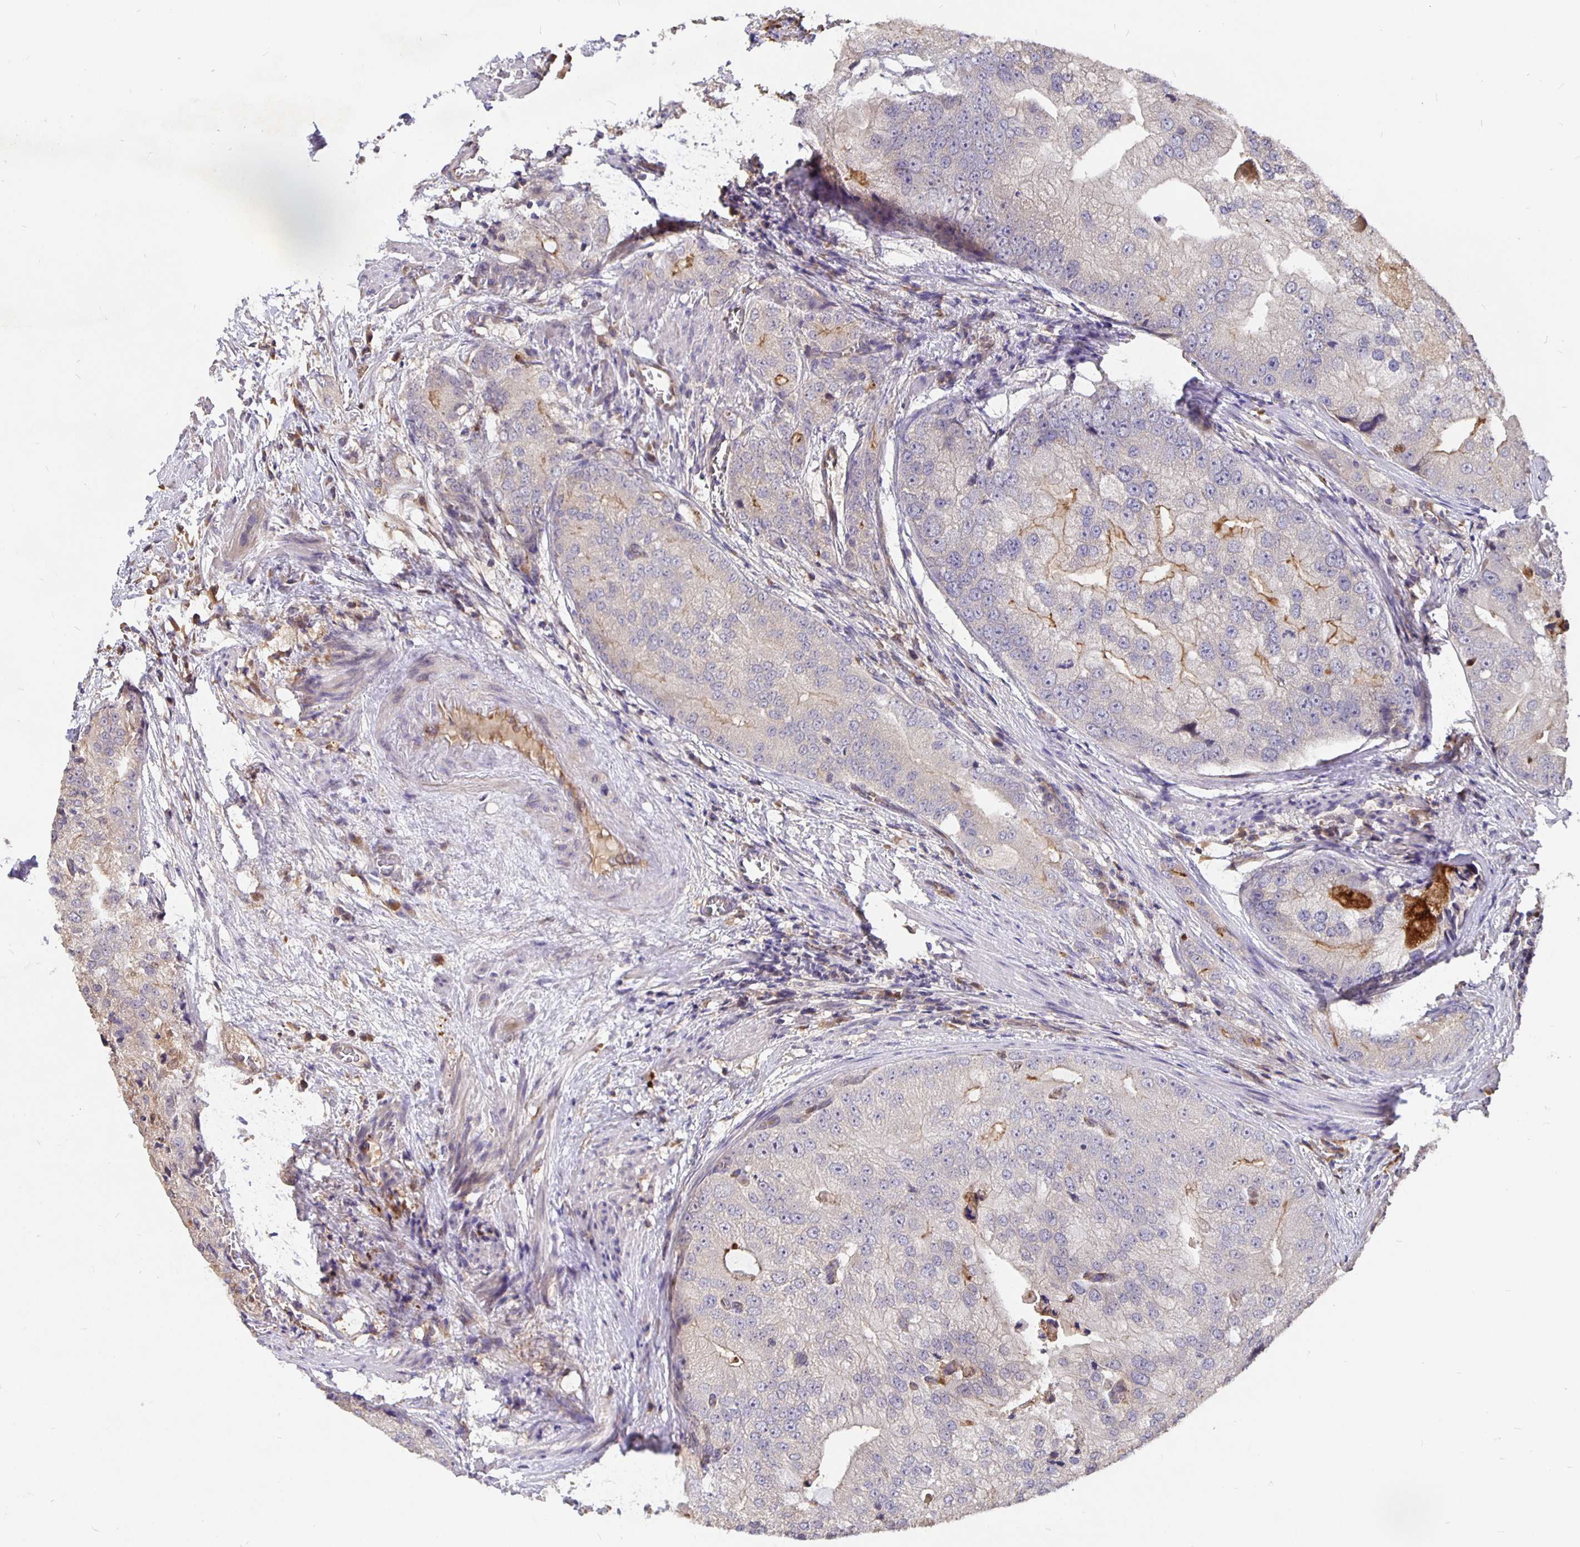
{"staining": {"intensity": "negative", "quantity": "none", "location": "none"}, "tissue": "prostate cancer", "cell_type": "Tumor cells", "image_type": "cancer", "snomed": [{"axis": "morphology", "description": "Adenocarcinoma, High grade"}, {"axis": "topography", "description": "Prostate"}], "caption": "DAB (3,3'-diaminobenzidine) immunohistochemical staining of high-grade adenocarcinoma (prostate) demonstrates no significant positivity in tumor cells.", "gene": "NOG", "patient": {"sex": "male", "age": 70}}